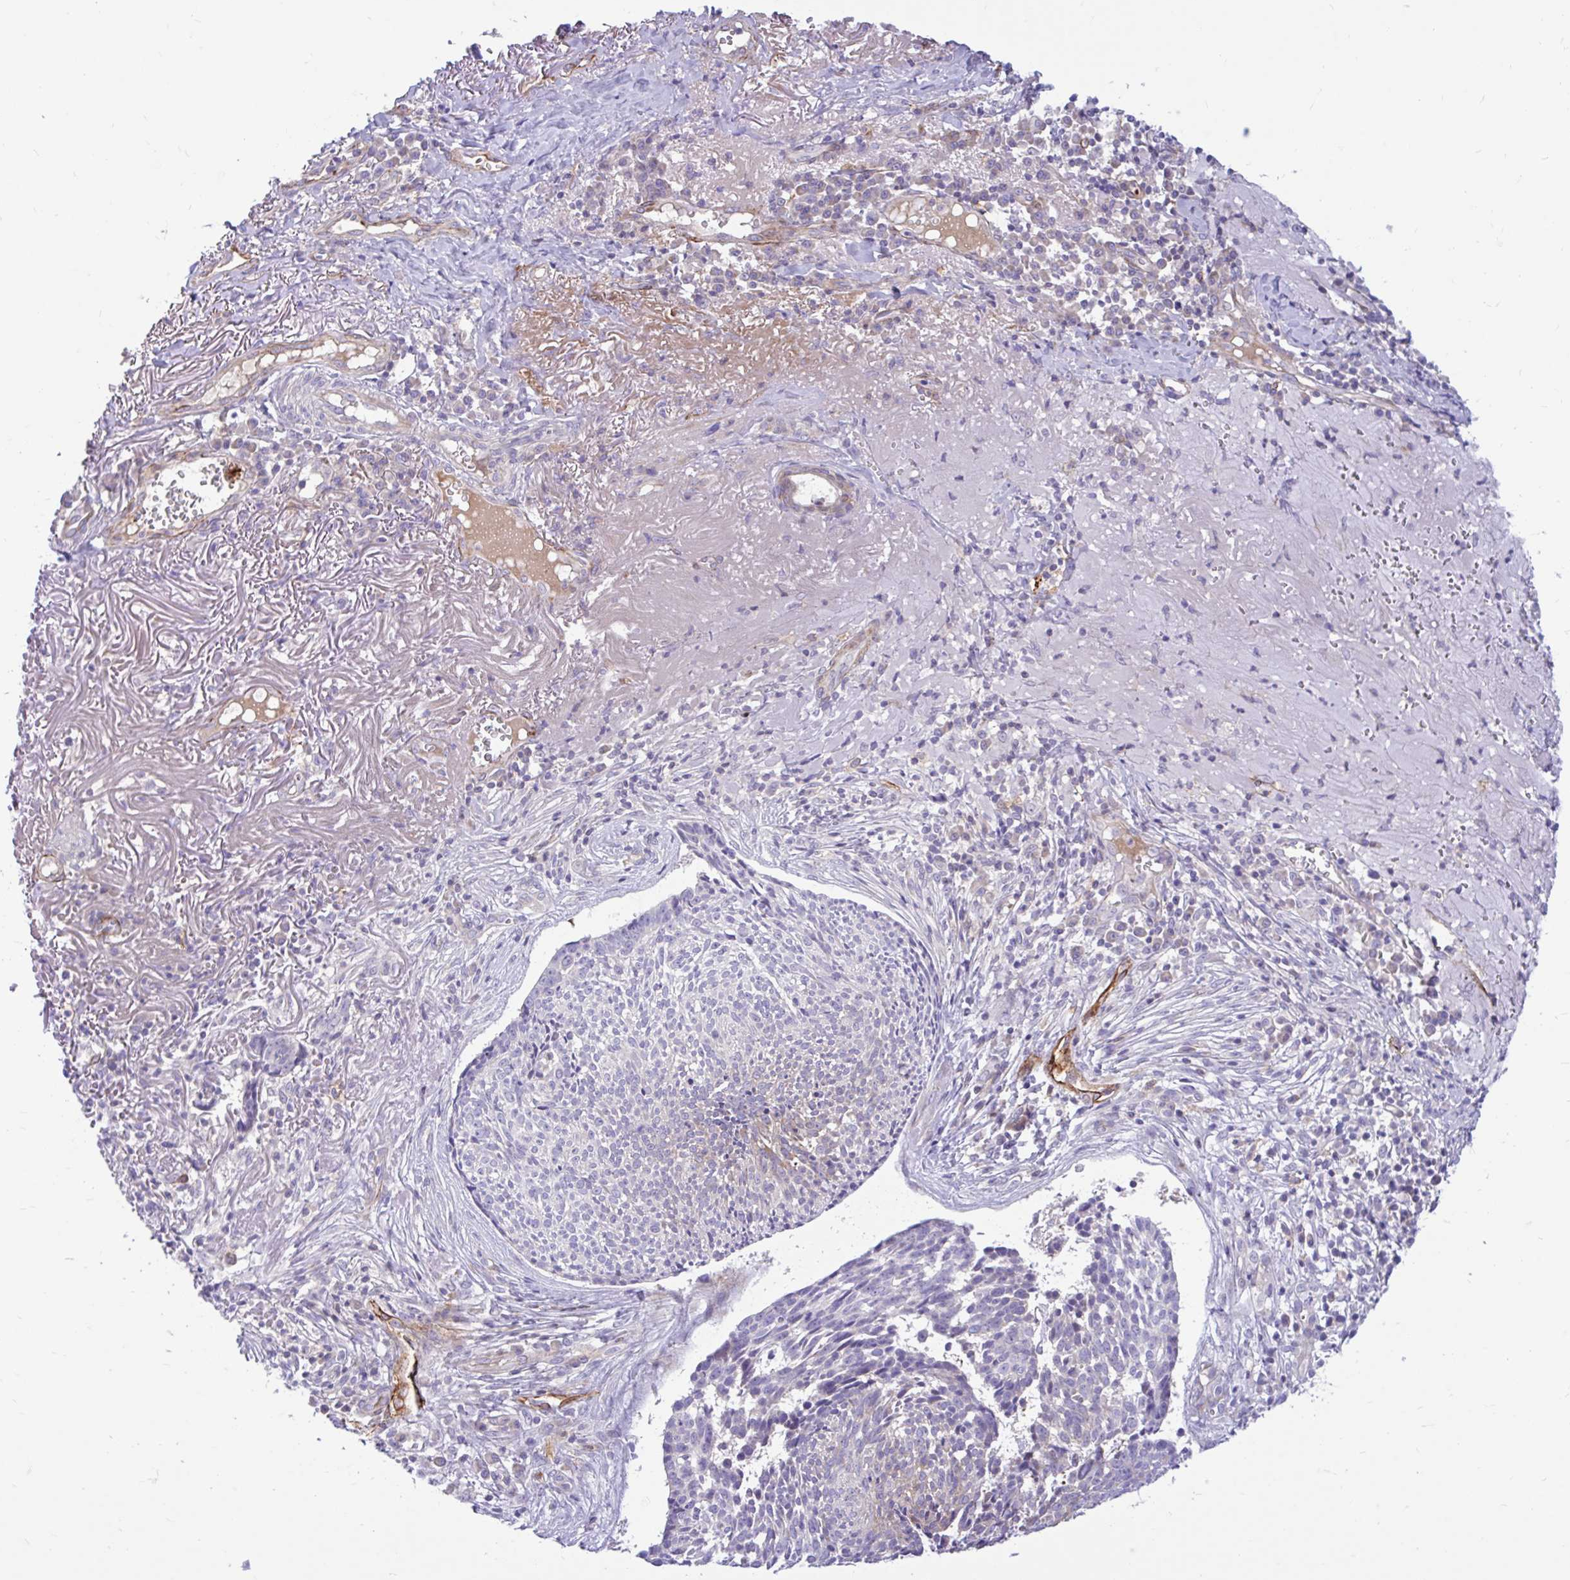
{"staining": {"intensity": "weak", "quantity": "<25%", "location": "cytoplasmic/membranous"}, "tissue": "skin cancer", "cell_type": "Tumor cells", "image_type": "cancer", "snomed": [{"axis": "morphology", "description": "Basal cell carcinoma"}, {"axis": "topography", "description": "Skin"}, {"axis": "topography", "description": "Skin of face"}], "caption": "Immunohistochemical staining of human basal cell carcinoma (skin) demonstrates no significant staining in tumor cells. Nuclei are stained in blue.", "gene": "ESPNL", "patient": {"sex": "female", "age": 95}}